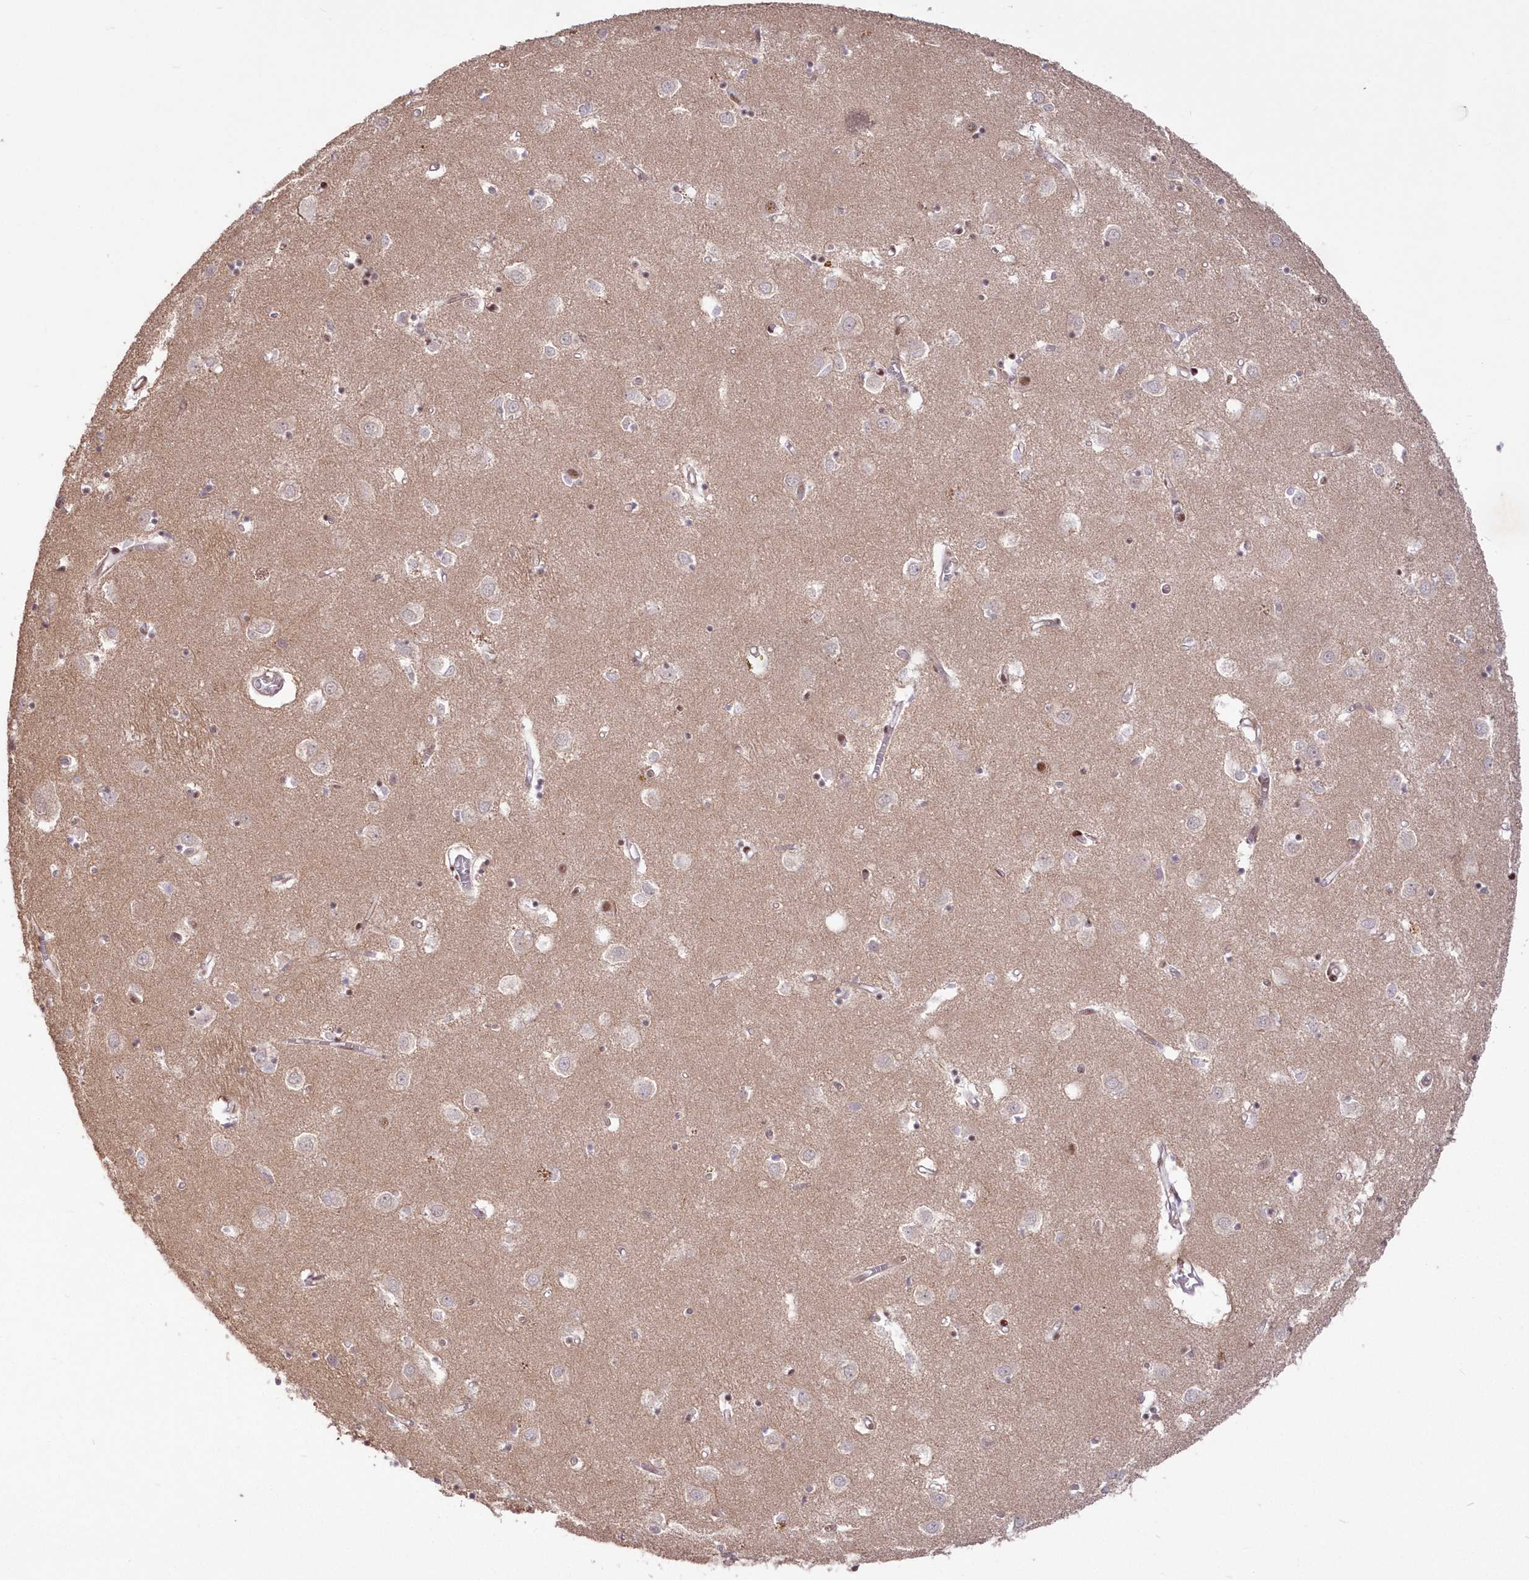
{"staining": {"intensity": "moderate", "quantity": "<25%", "location": "nuclear"}, "tissue": "caudate", "cell_type": "Glial cells", "image_type": "normal", "snomed": [{"axis": "morphology", "description": "Normal tissue, NOS"}, {"axis": "topography", "description": "Lateral ventricle wall"}], "caption": "Approximately <25% of glial cells in benign caudate show moderate nuclear protein expression as visualized by brown immunohistochemical staining.", "gene": "WBP1L", "patient": {"sex": "male", "age": 70}}